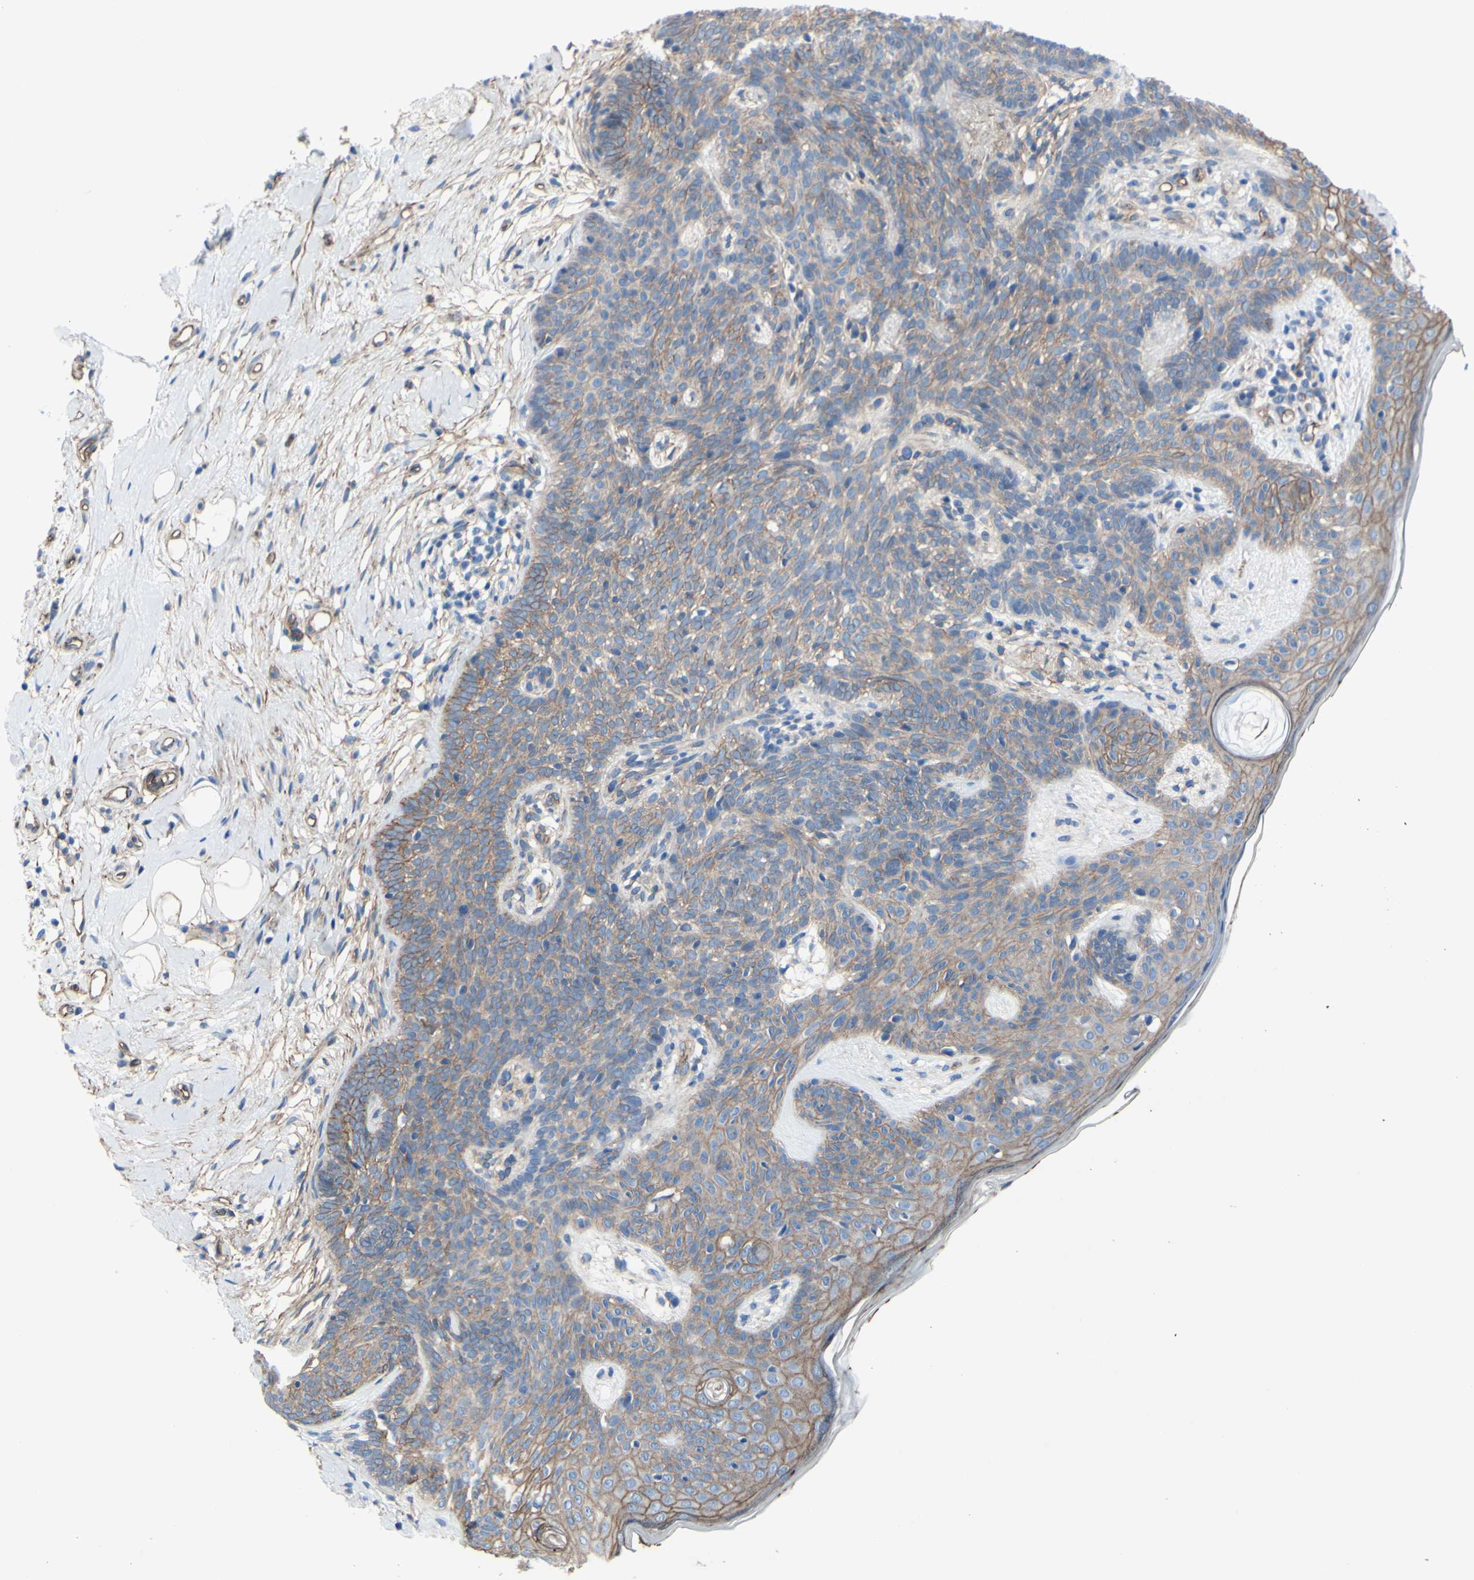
{"staining": {"intensity": "moderate", "quantity": ">75%", "location": "cytoplasmic/membranous"}, "tissue": "skin cancer", "cell_type": "Tumor cells", "image_type": "cancer", "snomed": [{"axis": "morphology", "description": "Developmental malformation"}, {"axis": "morphology", "description": "Basal cell carcinoma"}, {"axis": "topography", "description": "Skin"}], "caption": "DAB immunohistochemical staining of human basal cell carcinoma (skin) reveals moderate cytoplasmic/membranous protein expression in approximately >75% of tumor cells.", "gene": "TPBG", "patient": {"sex": "female", "age": 62}}